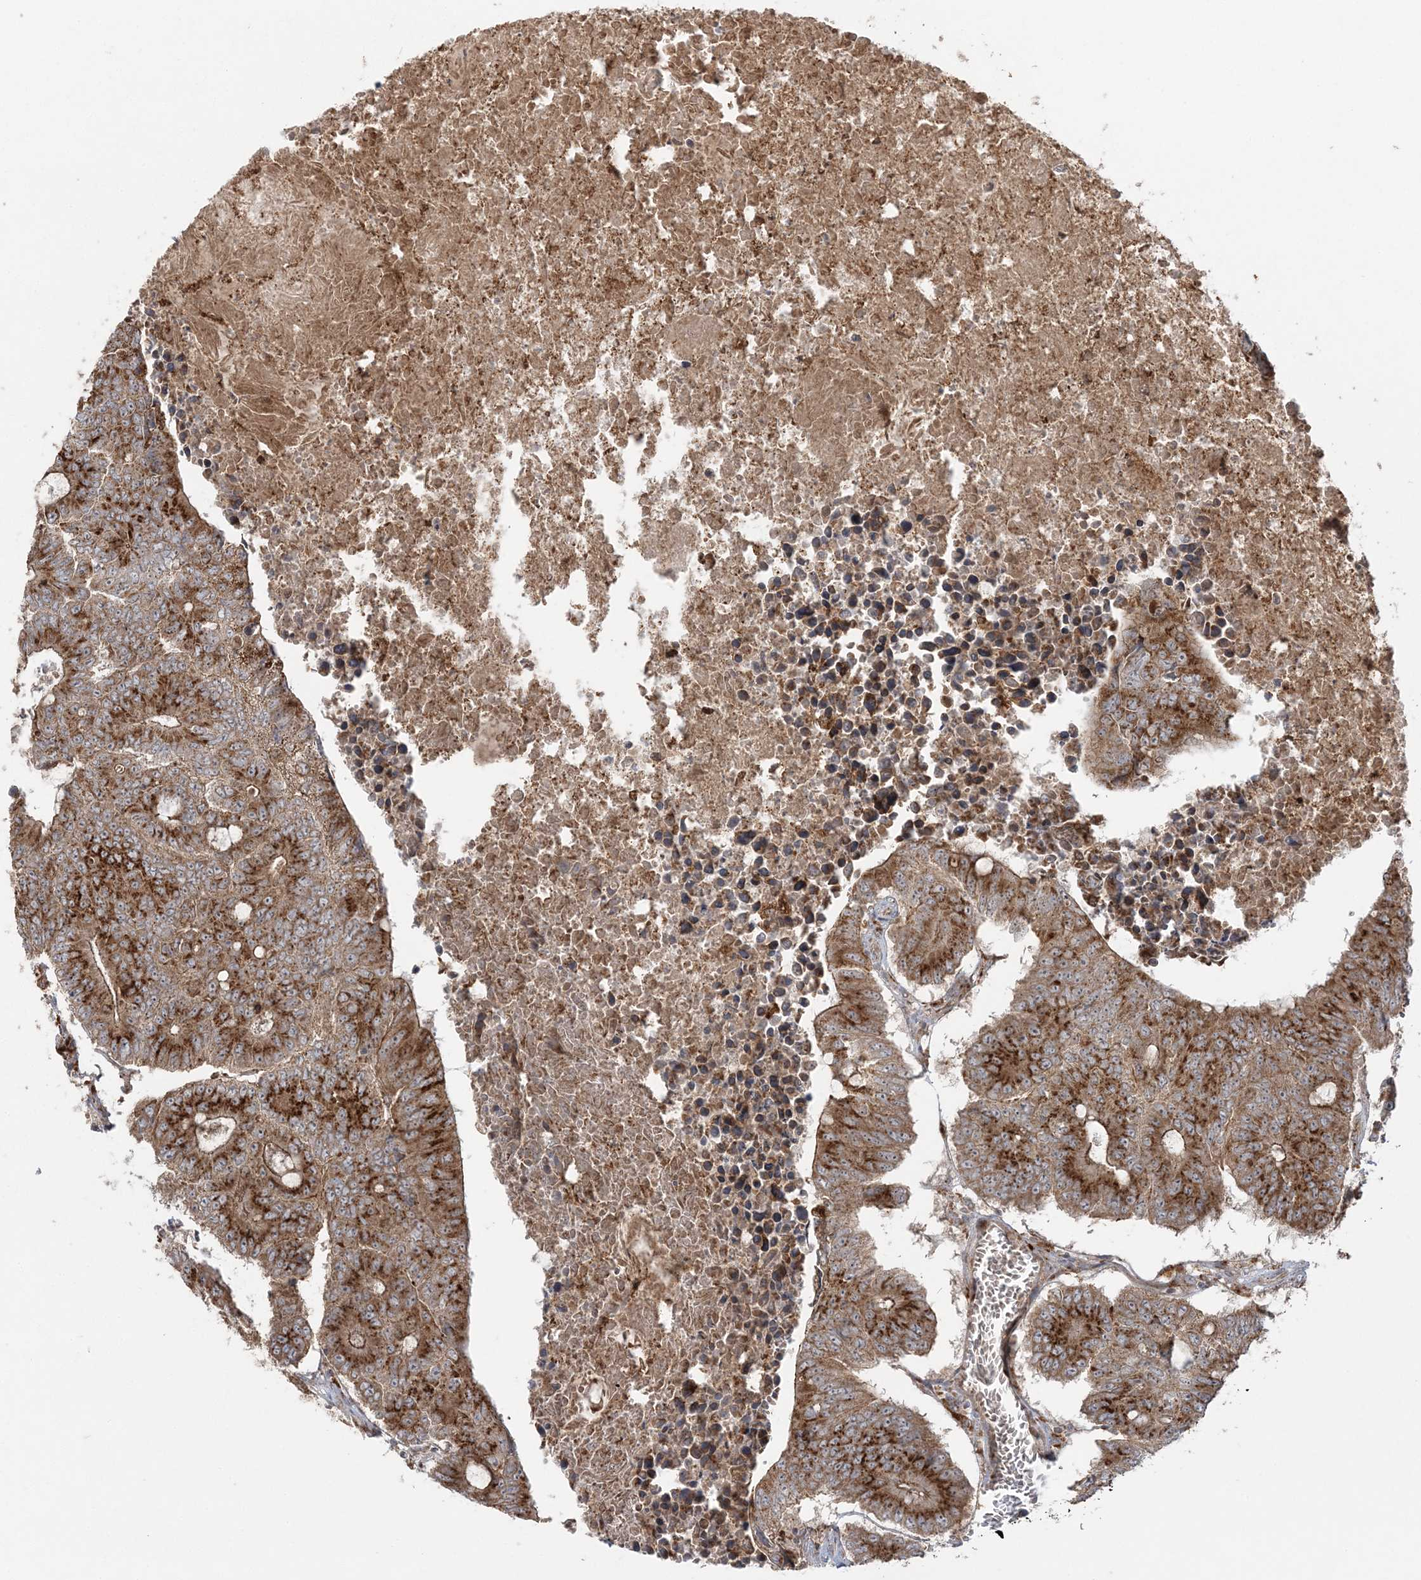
{"staining": {"intensity": "strong", "quantity": ">75%", "location": "cytoplasmic/membranous"}, "tissue": "colorectal cancer", "cell_type": "Tumor cells", "image_type": "cancer", "snomed": [{"axis": "morphology", "description": "Adenocarcinoma, NOS"}, {"axis": "topography", "description": "Colon"}], "caption": "Protein staining reveals strong cytoplasmic/membranous positivity in approximately >75% of tumor cells in colorectal adenocarcinoma.", "gene": "ABCC3", "patient": {"sex": "male", "age": 87}}